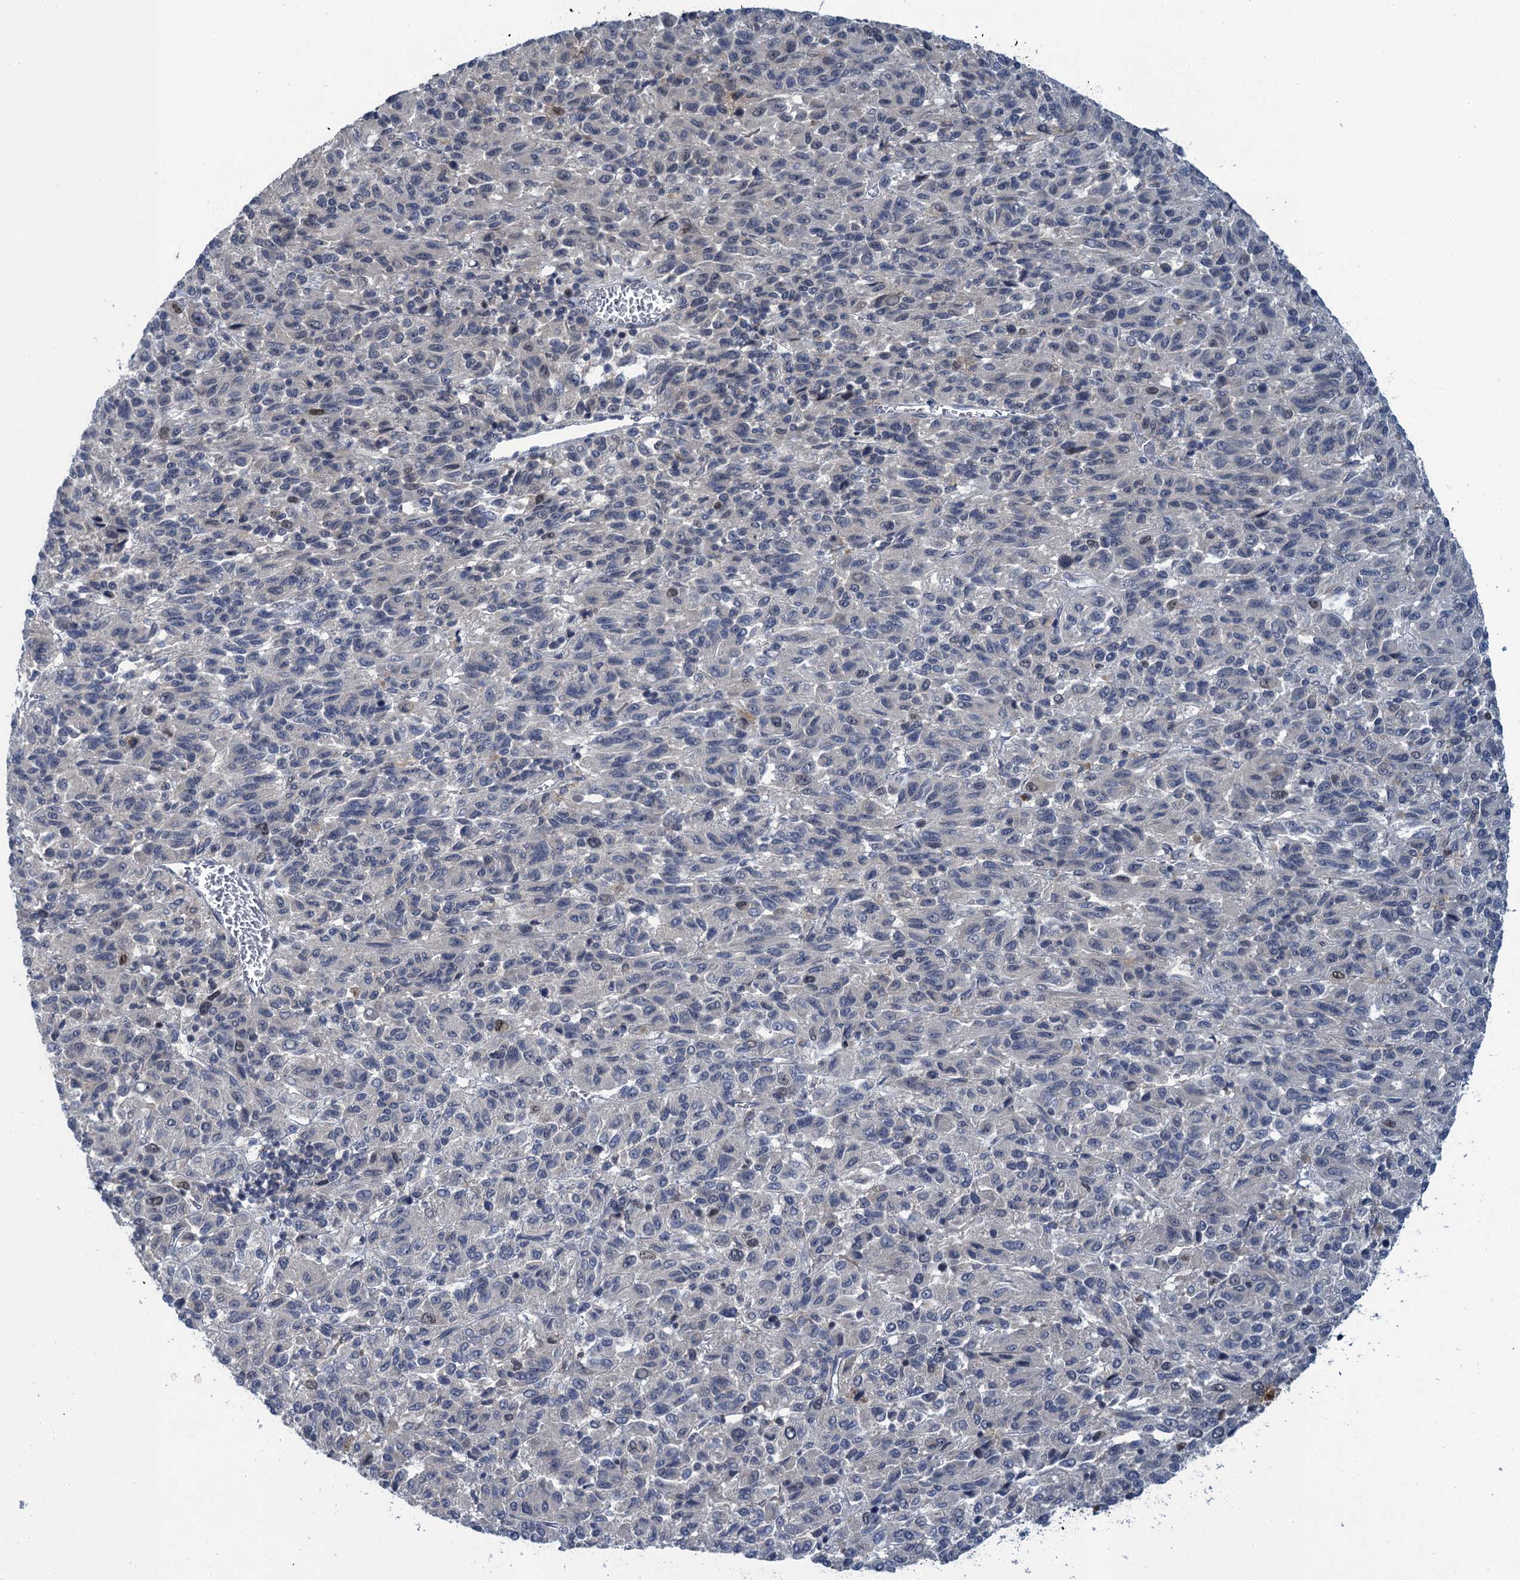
{"staining": {"intensity": "negative", "quantity": "none", "location": "none"}, "tissue": "melanoma", "cell_type": "Tumor cells", "image_type": "cancer", "snomed": [{"axis": "morphology", "description": "Malignant melanoma, Metastatic site"}, {"axis": "topography", "description": "Lung"}], "caption": "IHC image of neoplastic tissue: human melanoma stained with DAB (3,3'-diaminobenzidine) exhibits no significant protein staining in tumor cells.", "gene": "MRFAP1", "patient": {"sex": "male", "age": 64}}